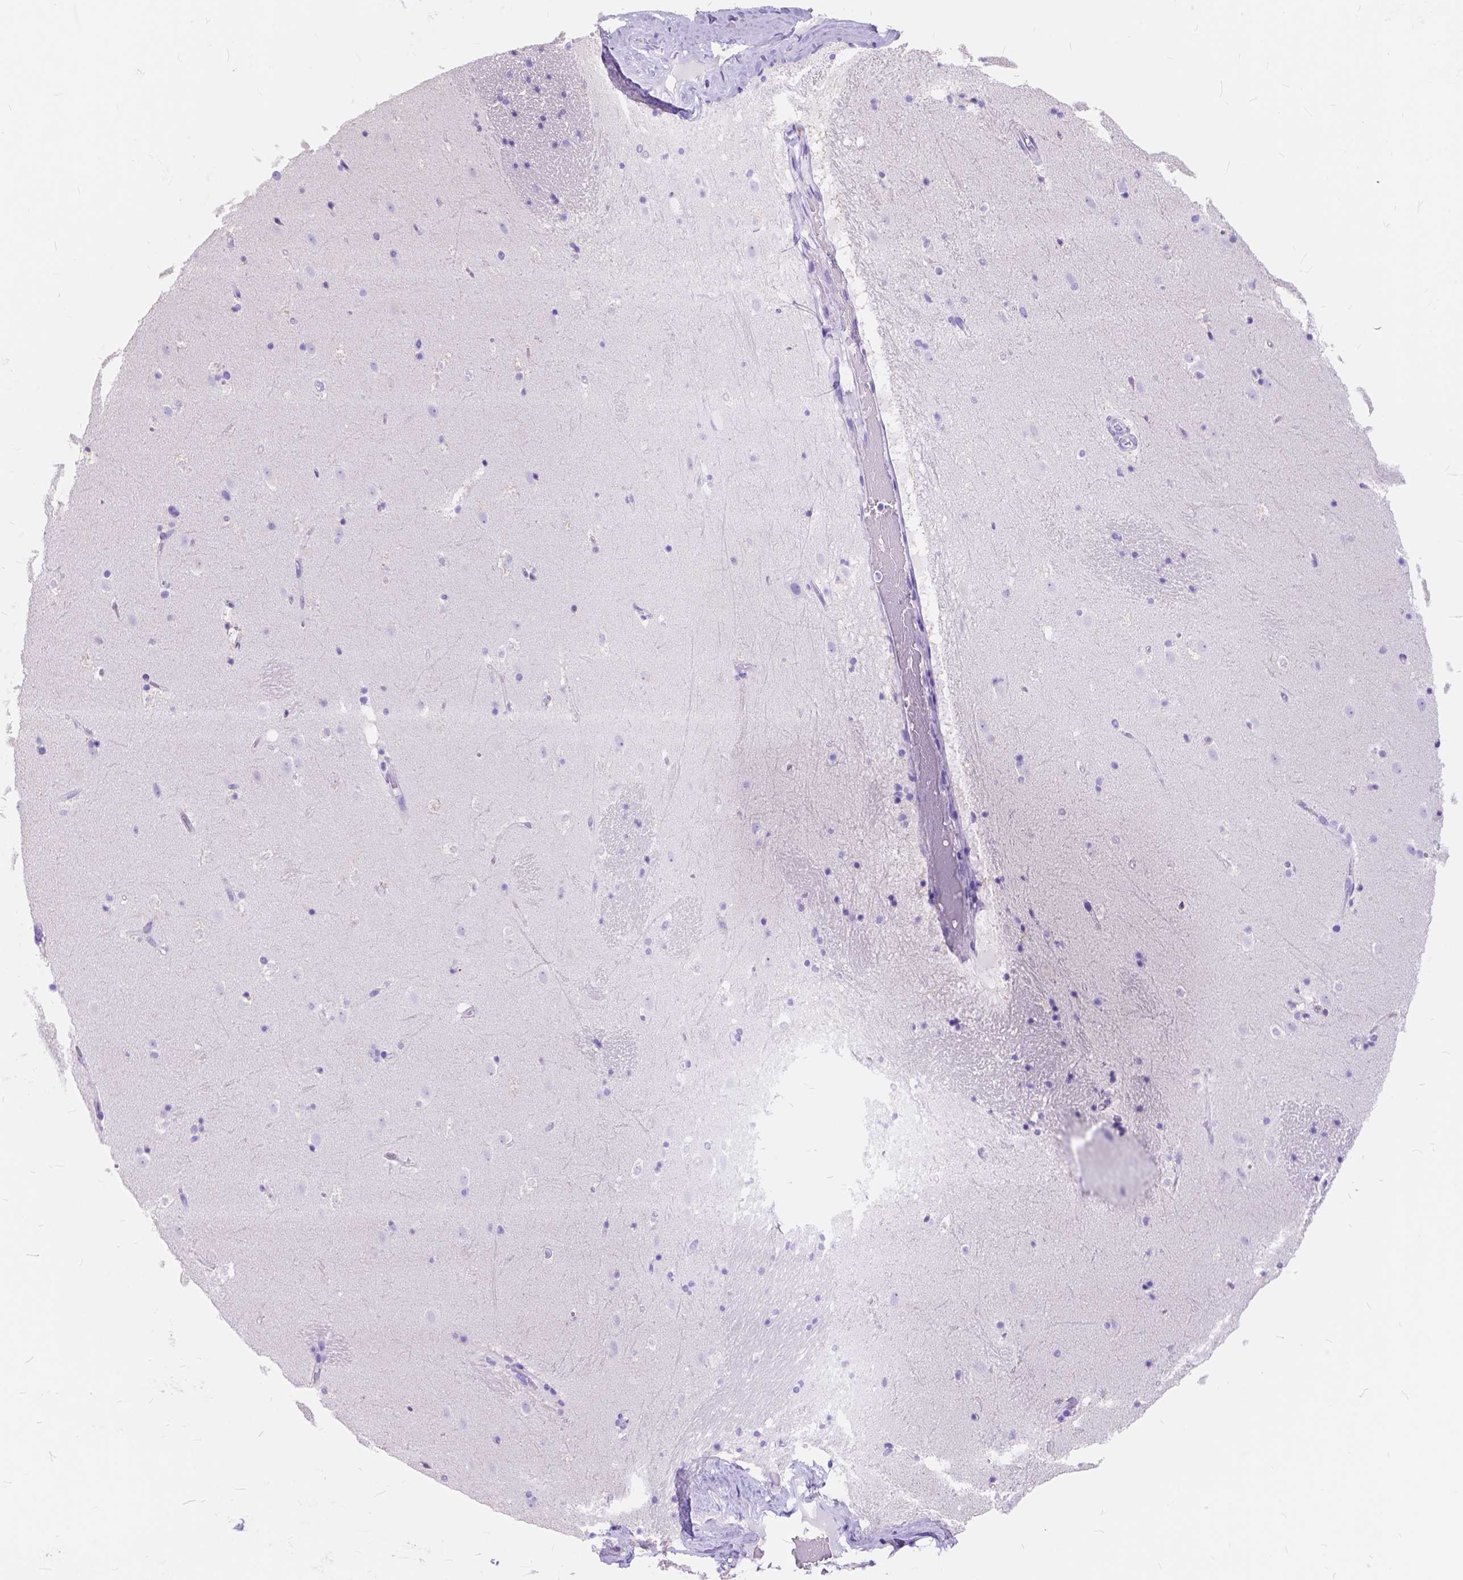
{"staining": {"intensity": "negative", "quantity": "none", "location": "none"}, "tissue": "caudate", "cell_type": "Glial cells", "image_type": "normal", "snomed": [{"axis": "morphology", "description": "Normal tissue, NOS"}, {"axis": "topography", "description": "Lateral ventricle wall"}], "caption": "Immunohistochemistry (IHC) micrograph of unremarkable caudate: human caudate stained with DAB (3,3'-diaminobenzidine) shows no significant protein positivity in glial cells. (DAB (3,3'-diaminobenzidine) immunohistochemistry, high magnification).", "gene": "FOXL2", "patient": {"sex": "male", "age": 37}}